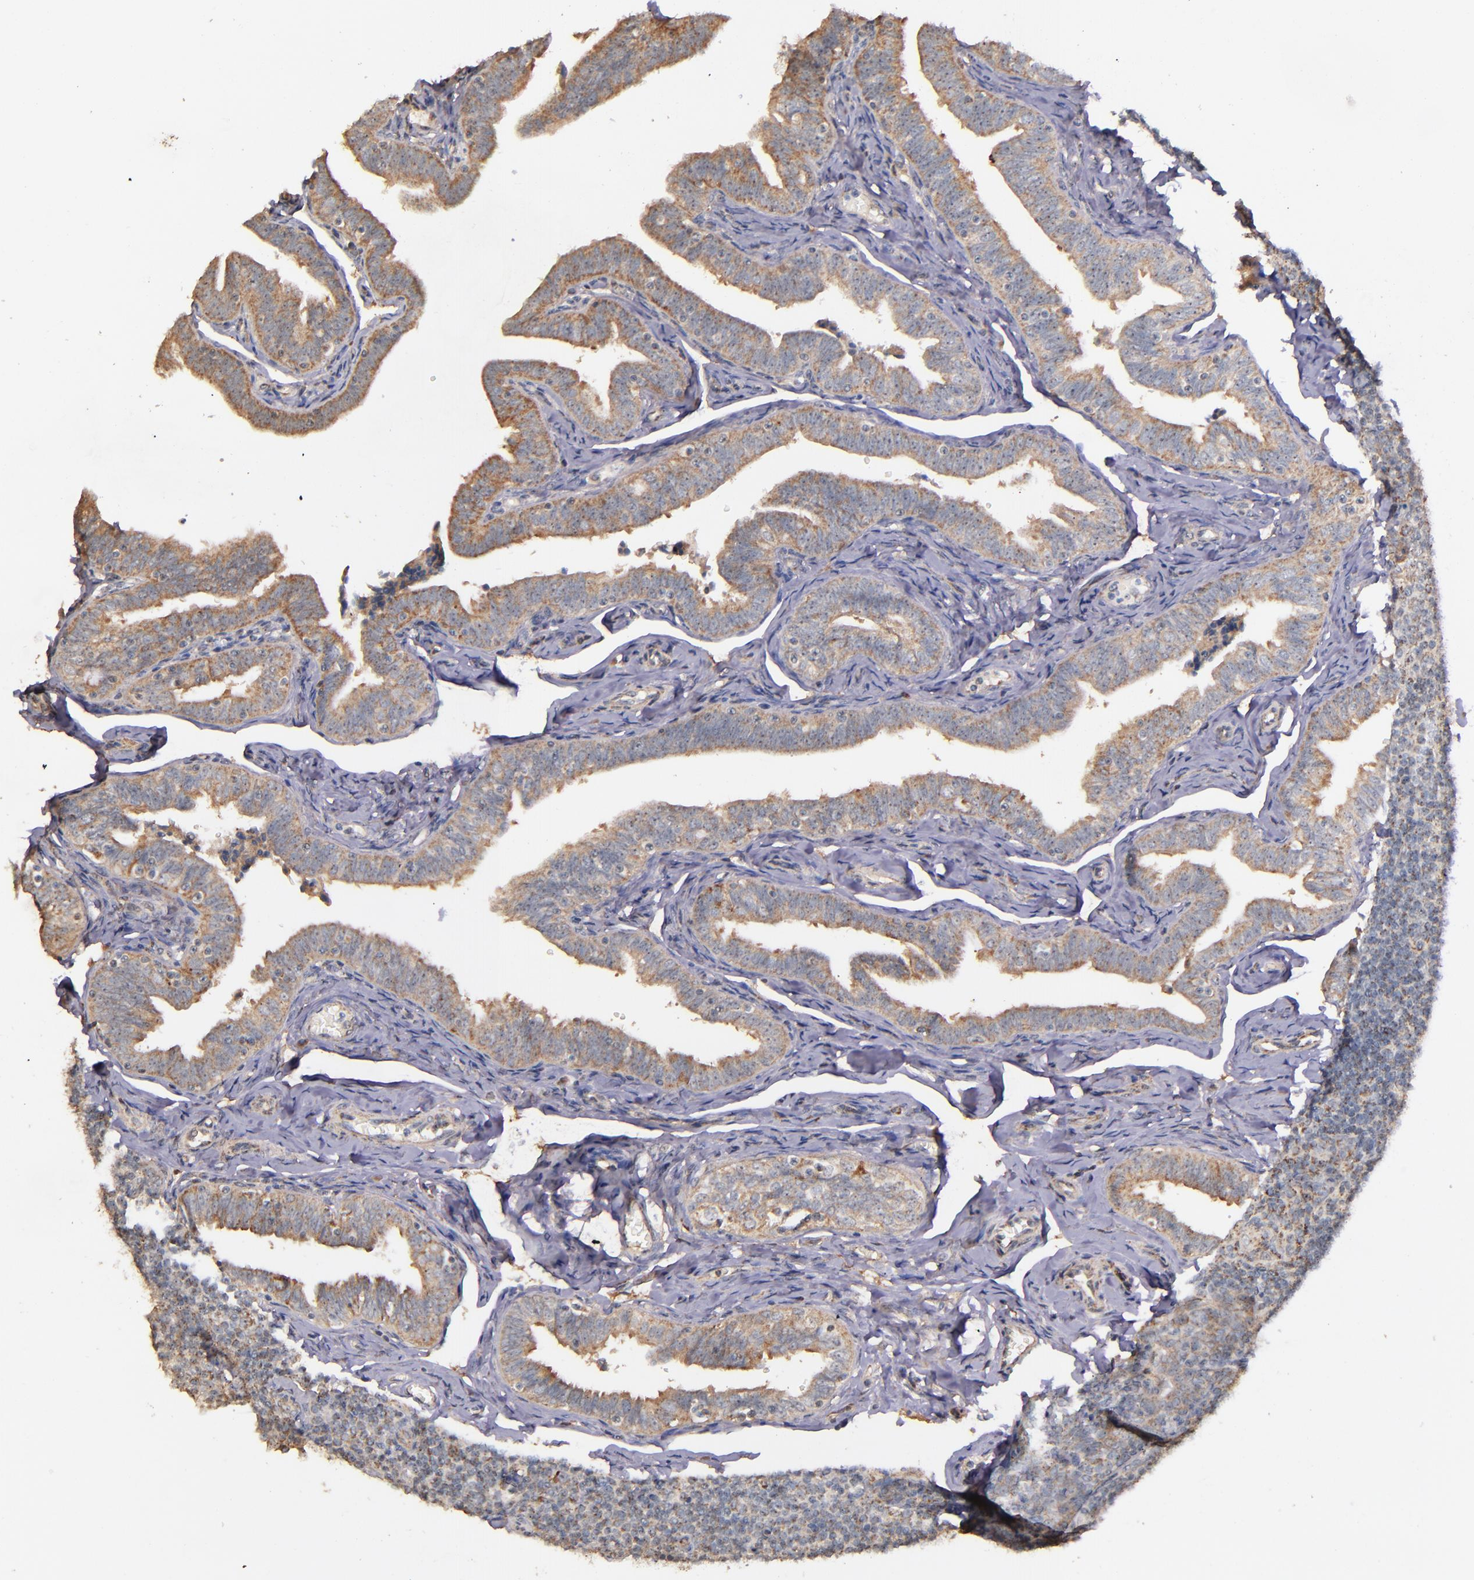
{"staining": {"intensity": "moderate", "quantity": ">75%", "location": "cytoplasmic/membranous"}, "tissue": "fallopian tube", "cell_type": "Glandular cells", "image_type": "normal", "snomed": [{"axis": "morphology", "description": "Normal tissue, NOS"}, {"axis": "topography", "description": "Fallopian tube"}, {"axis": "topography", "description": "Ovary"}], "caption": "Protein staining by immunohistochemistry demonstrates moderate cytoplasmic/membranous expression in about >75% of glandular cells in normal fallopian tube. Nuclei are stained in blue.", "gene": "SHC1", "patient": {"sex": "female", "age": 69}}